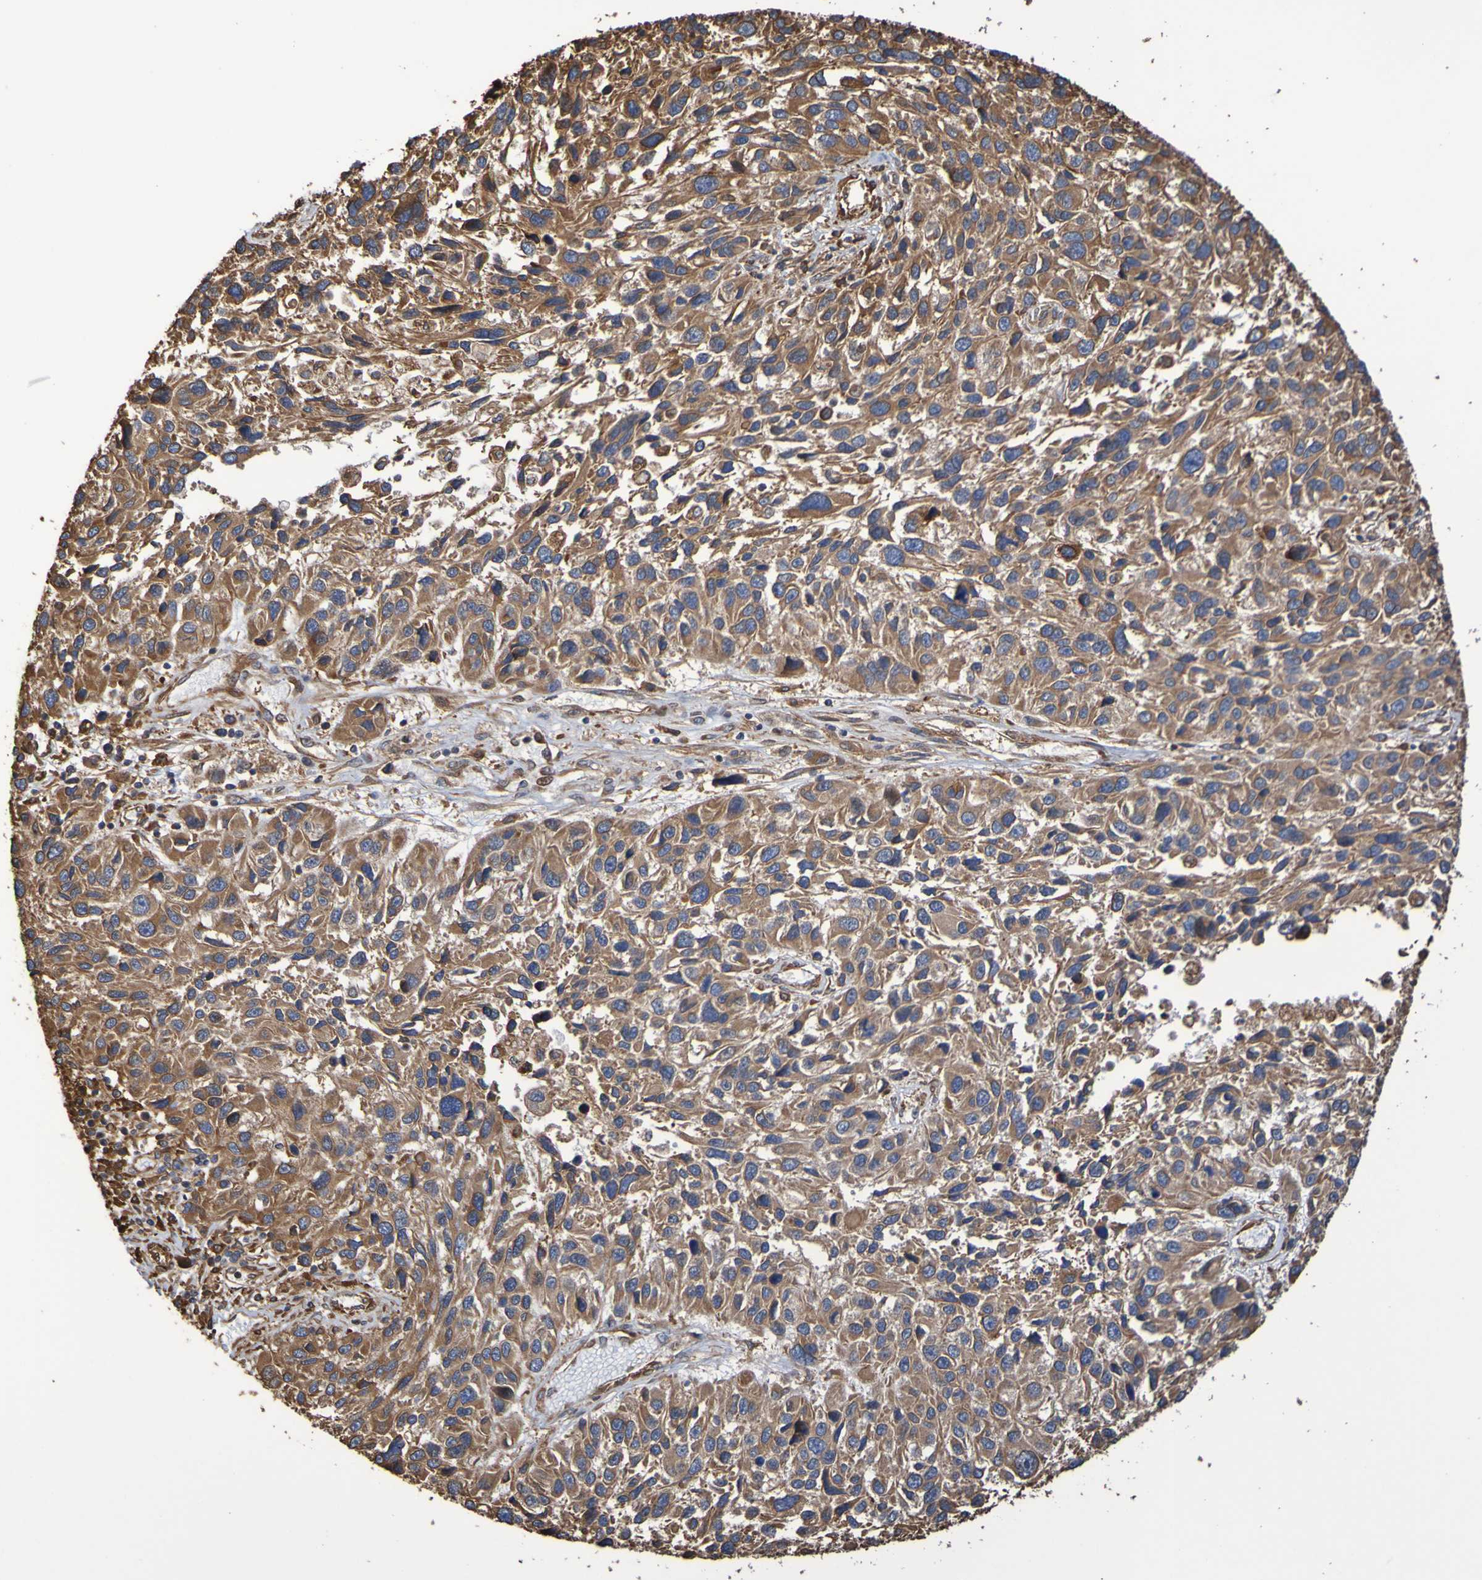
{"staining": {"intensity": "moderate", "quantity": ">75%", "location": "cytoplasmic/membranous"}, "tissue": "melanoma", "cell_type": "Tumor cells", "image_type": "cancer", "snomed": [{"axis": "morphology", "description": "Malignant melanoma, NOS"}, {"axis": "topography", "description": "Skin"}], "caption": "This is a histology image of IHC staining of melanoma, which shows moderate staining in the cytoplasmic/membranous of tumor cells.", "gene": "RAB11A", "patient": {"sex": "male", "age": 53}}